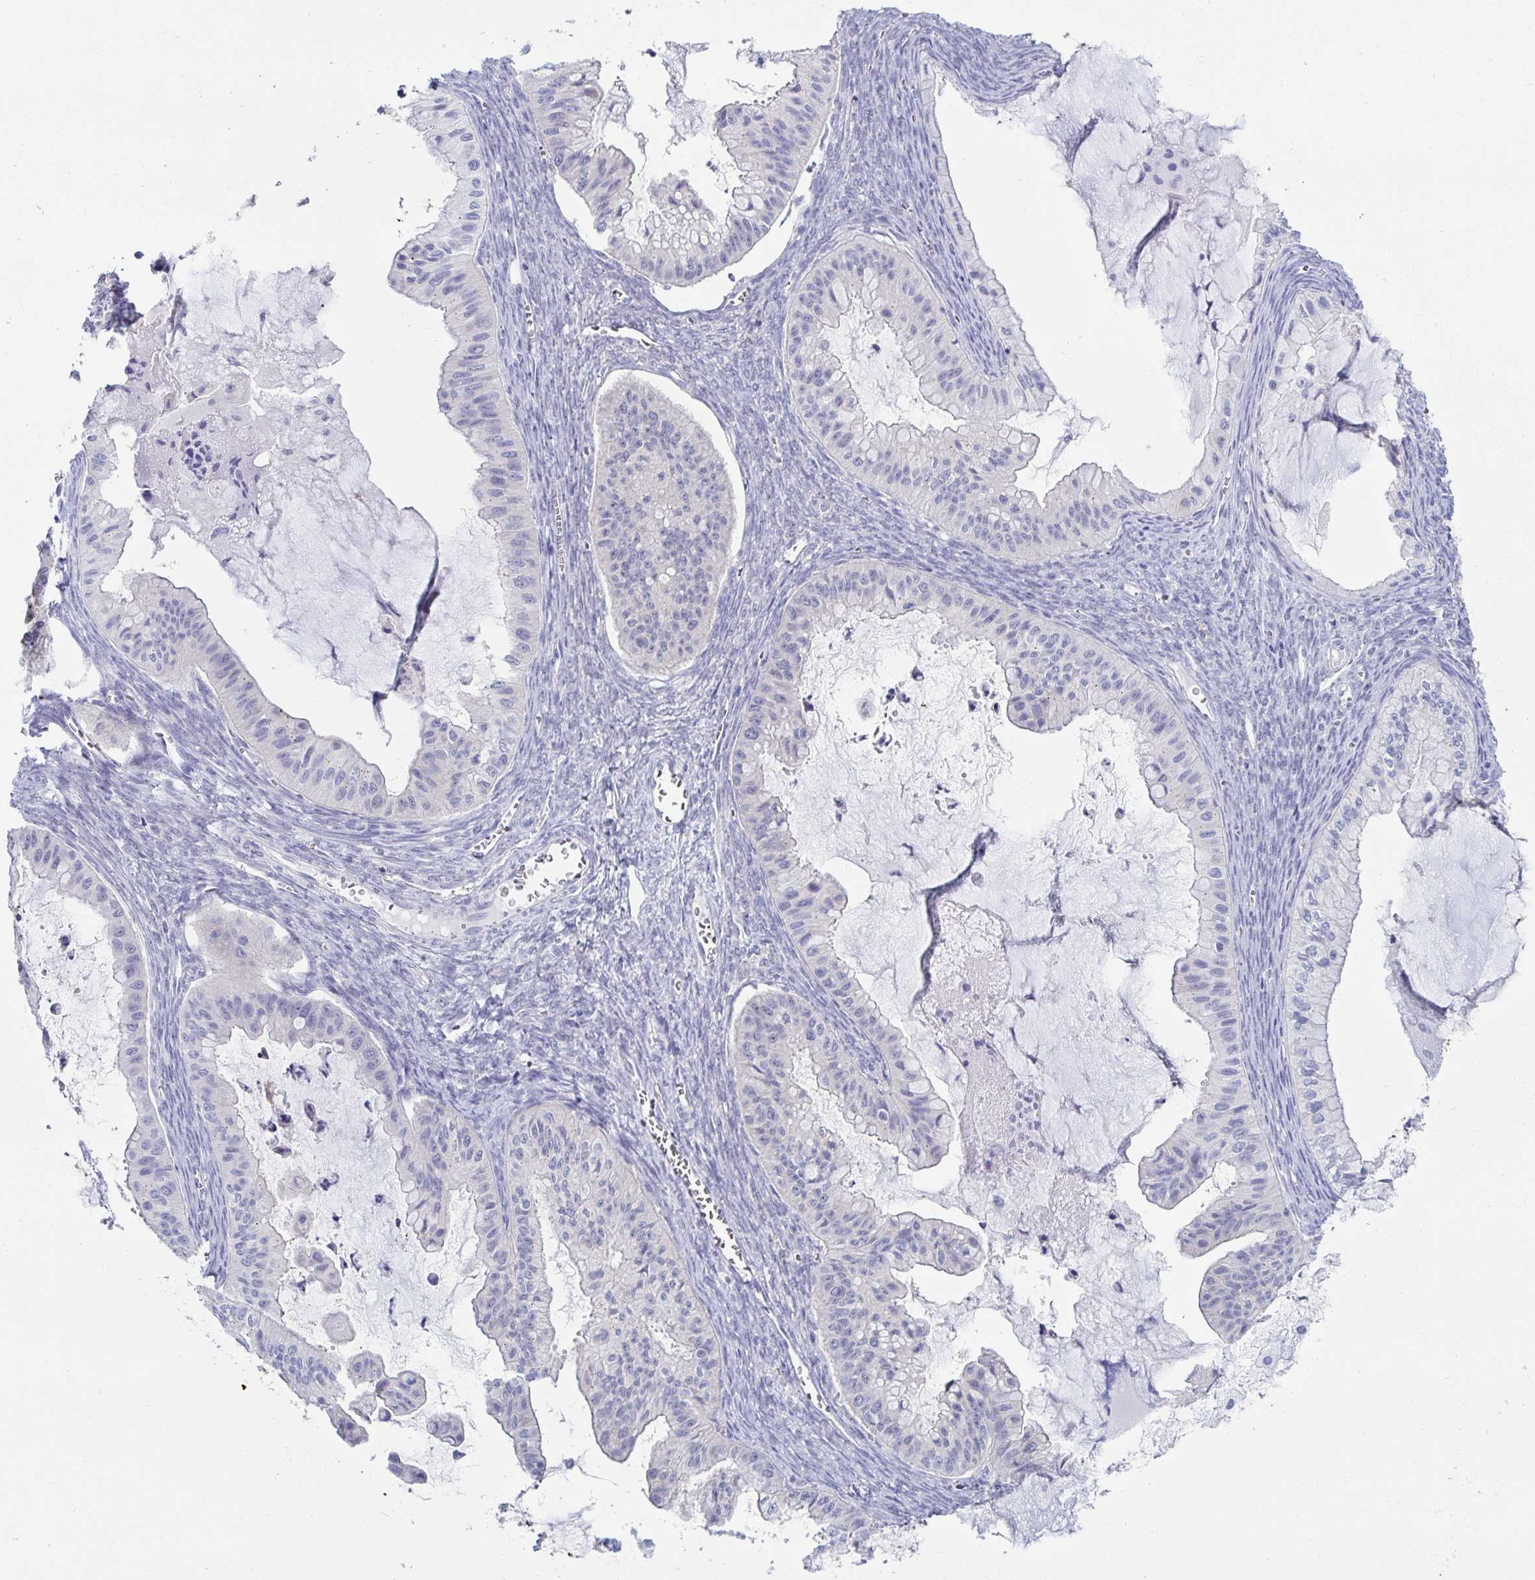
{"staining": {"intensity": "negative", "quantity": "none", "location": "none"}, "tissue": "ovarian cancer", "cell_type": "Tumor cells", "image_type": "cancer", "snomed": [{"axis": "morphology", "description": "Cystadenocarcinoma, mucinous, NOS"}, {"axis": "topography", "description": "Ovary"}], "caption": "IHC image of neoplastic tissue: mucinous cystadenocarcinoma (ovarian) stained with DAB (3,3'-diaminobenzidine) displays no significant protein positivity in tumor cells.", "gene": "MON2", "patient": {"sex": "female", "age": 72}}